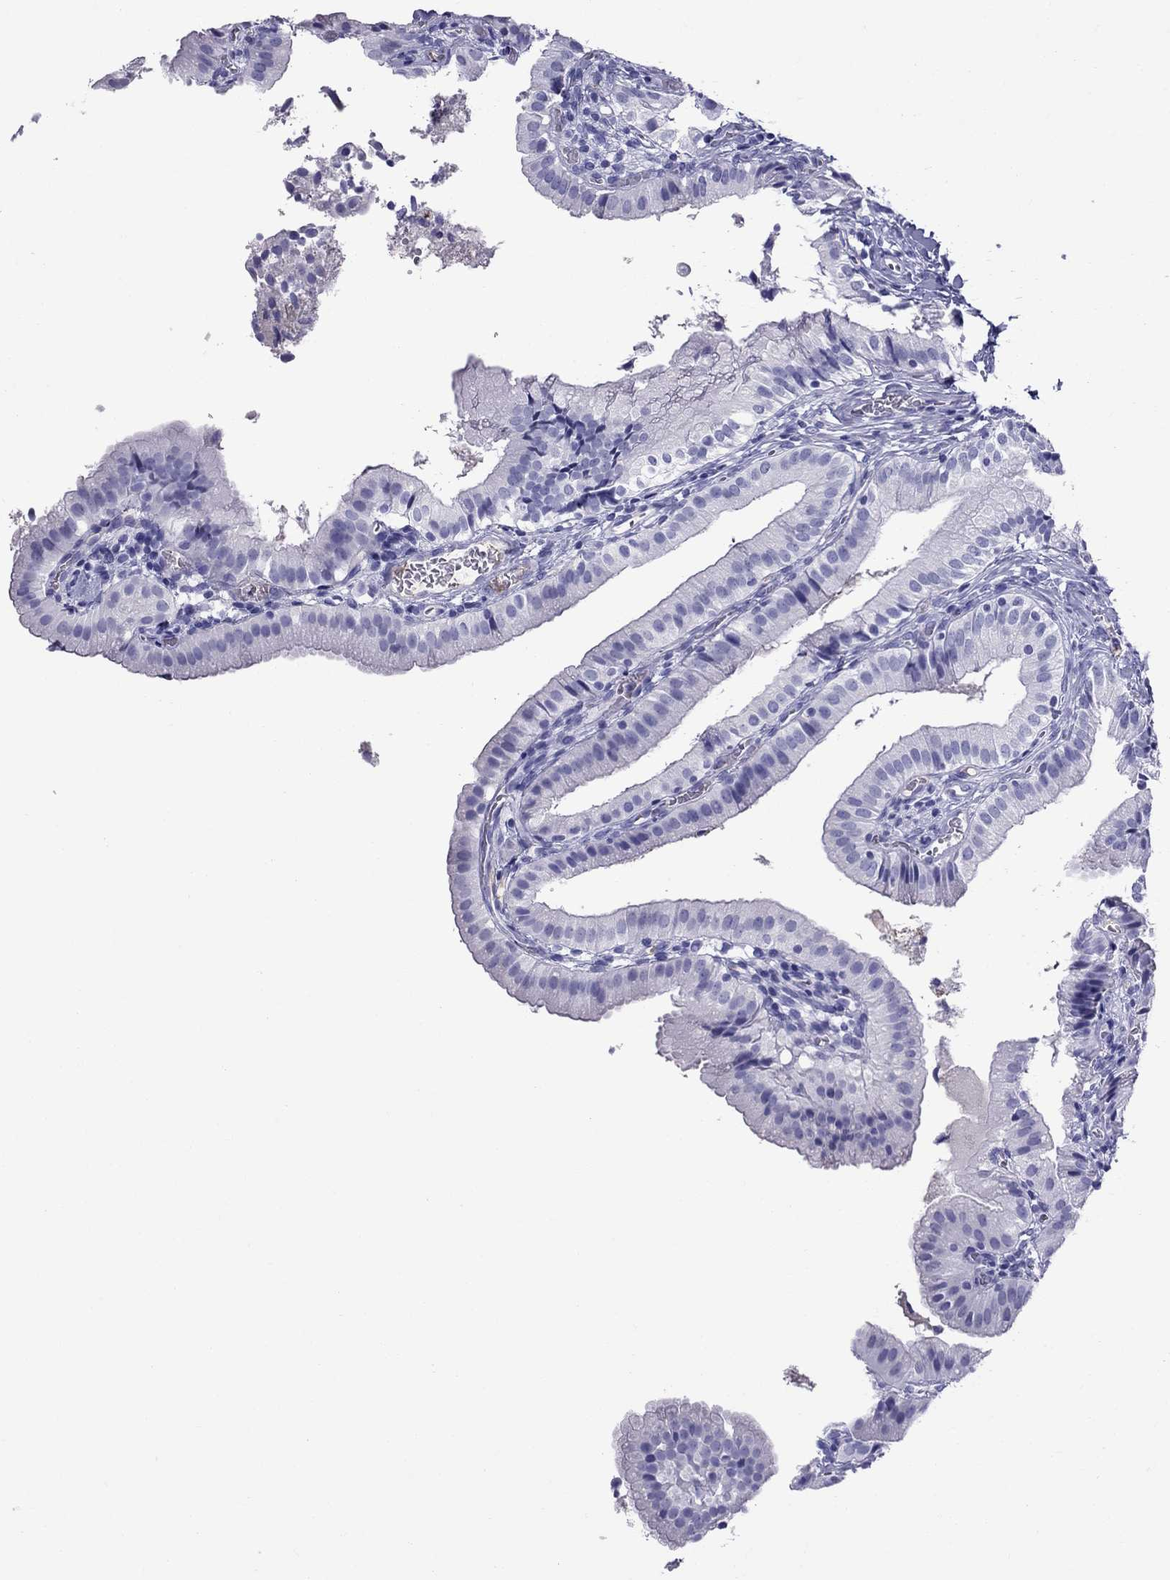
{"staining": {"intensity": "negative", "quantity": "none", "location": "none"}, "tissue": "gallbladder", "cell_type": "Glandular cells", "image_type": "normal", "snomed": [{"axis": "morphology", "description": "Normal tissue, NOS"}, {"axis": "topography", "description": "Gallbladder"}], "caption": "Immunohistochemical staining of benign human gallbladder reveals no significant staining in glandular cells.", "gene": "SCART1", "patient": {"sex": "female", "age": 47}}